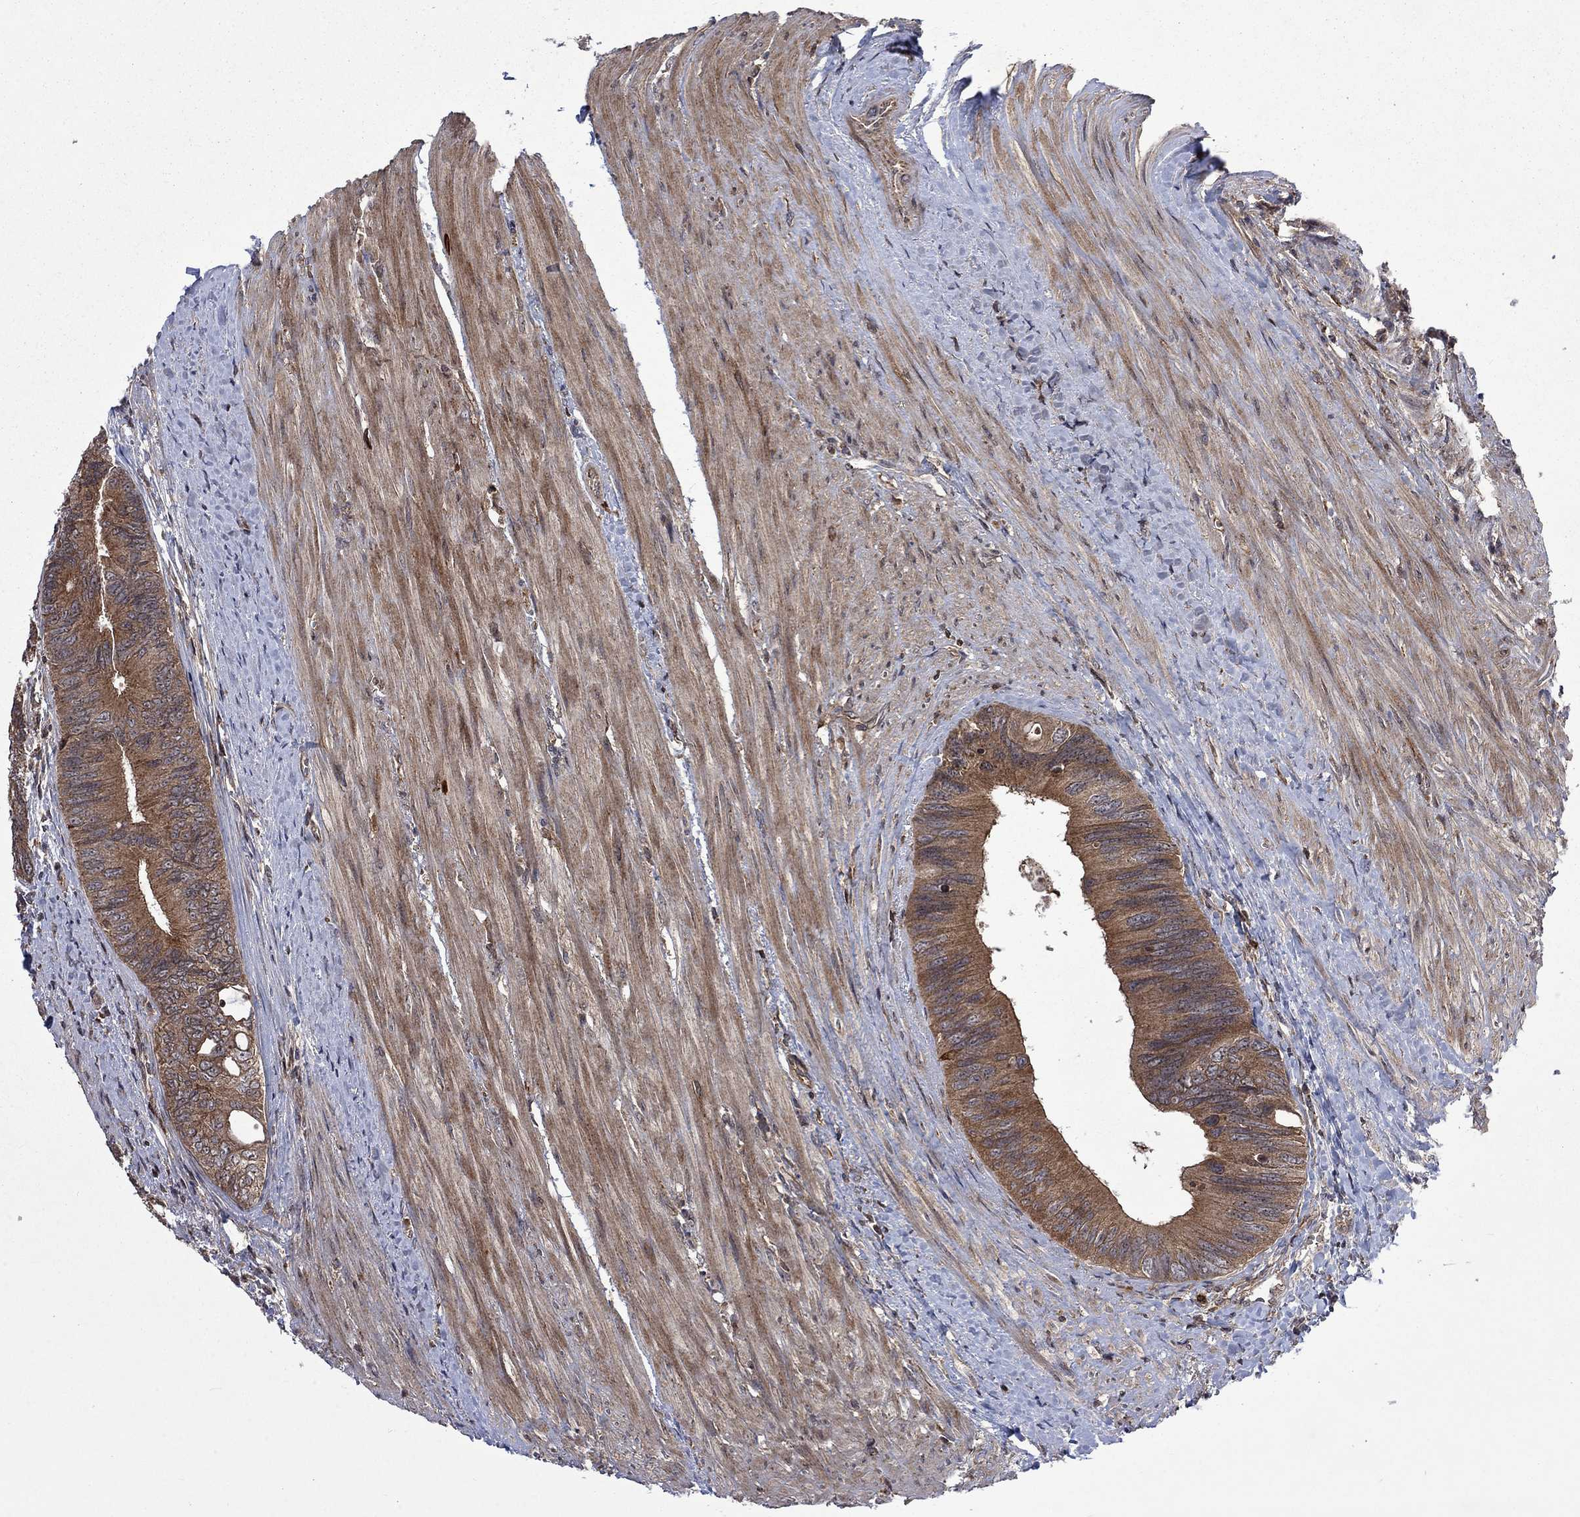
{"staining": {"intensity": "moderate", "quantity": ">75%", "location": "cytoplasmic/membranous"}, "tissue": "colorectal cancer", "cell_type": "Tumor cells", "image_type": "cancer", "snomed": [{"axis": "morphology", "description": "Normal tissue, NOS"}, {"axis": "morphology", "description": "Adenocarcinoma, NOS"}, {"axis": "topography", "description": "Colon"}], "caption": "A brown stain highlights moderate cytoplasmic/membranous staining of a protein in human adenocarcinoma (colorectal) tumor cells.", "gene": "TMEM33", "patient": {"sex": "male", "age": 65}}